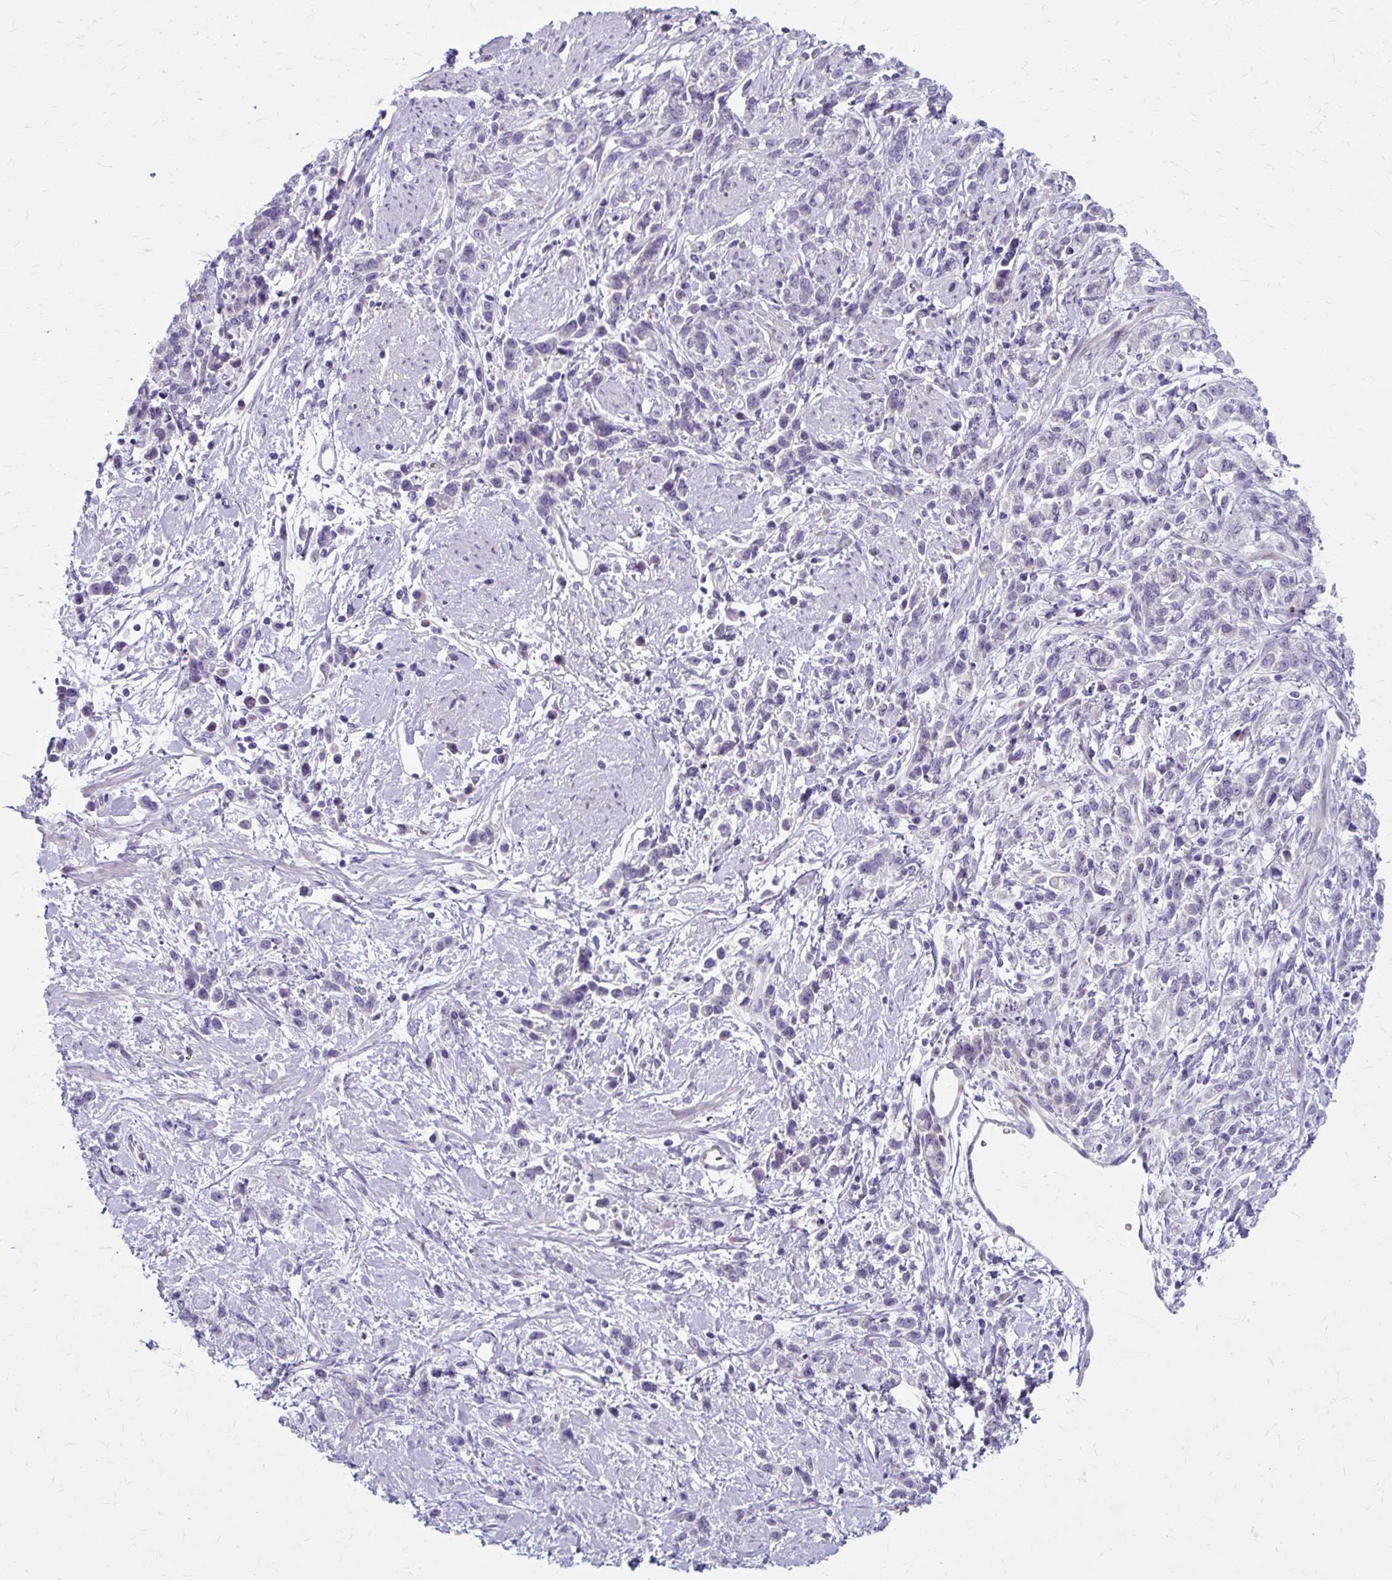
{"staining": {"intensity": "negative", "quantity": "none", "location": "none"}, "tissue": "stomach cancer", "cell_type": "Tumor cells", "image_type": "cancer", "snomed": [{"axis": "morphology", "description": "Adenocarcinoma, NOS"}, {"axis": "topography", "description": "Stomach"}], "caption": "Immunohistochemistry (IHC) of adenocarcinoma (stomach) demonstrates no positivity in tumor cells.", "gene": "ZNF555", "patient": {"sex": "female", "age": 60}}